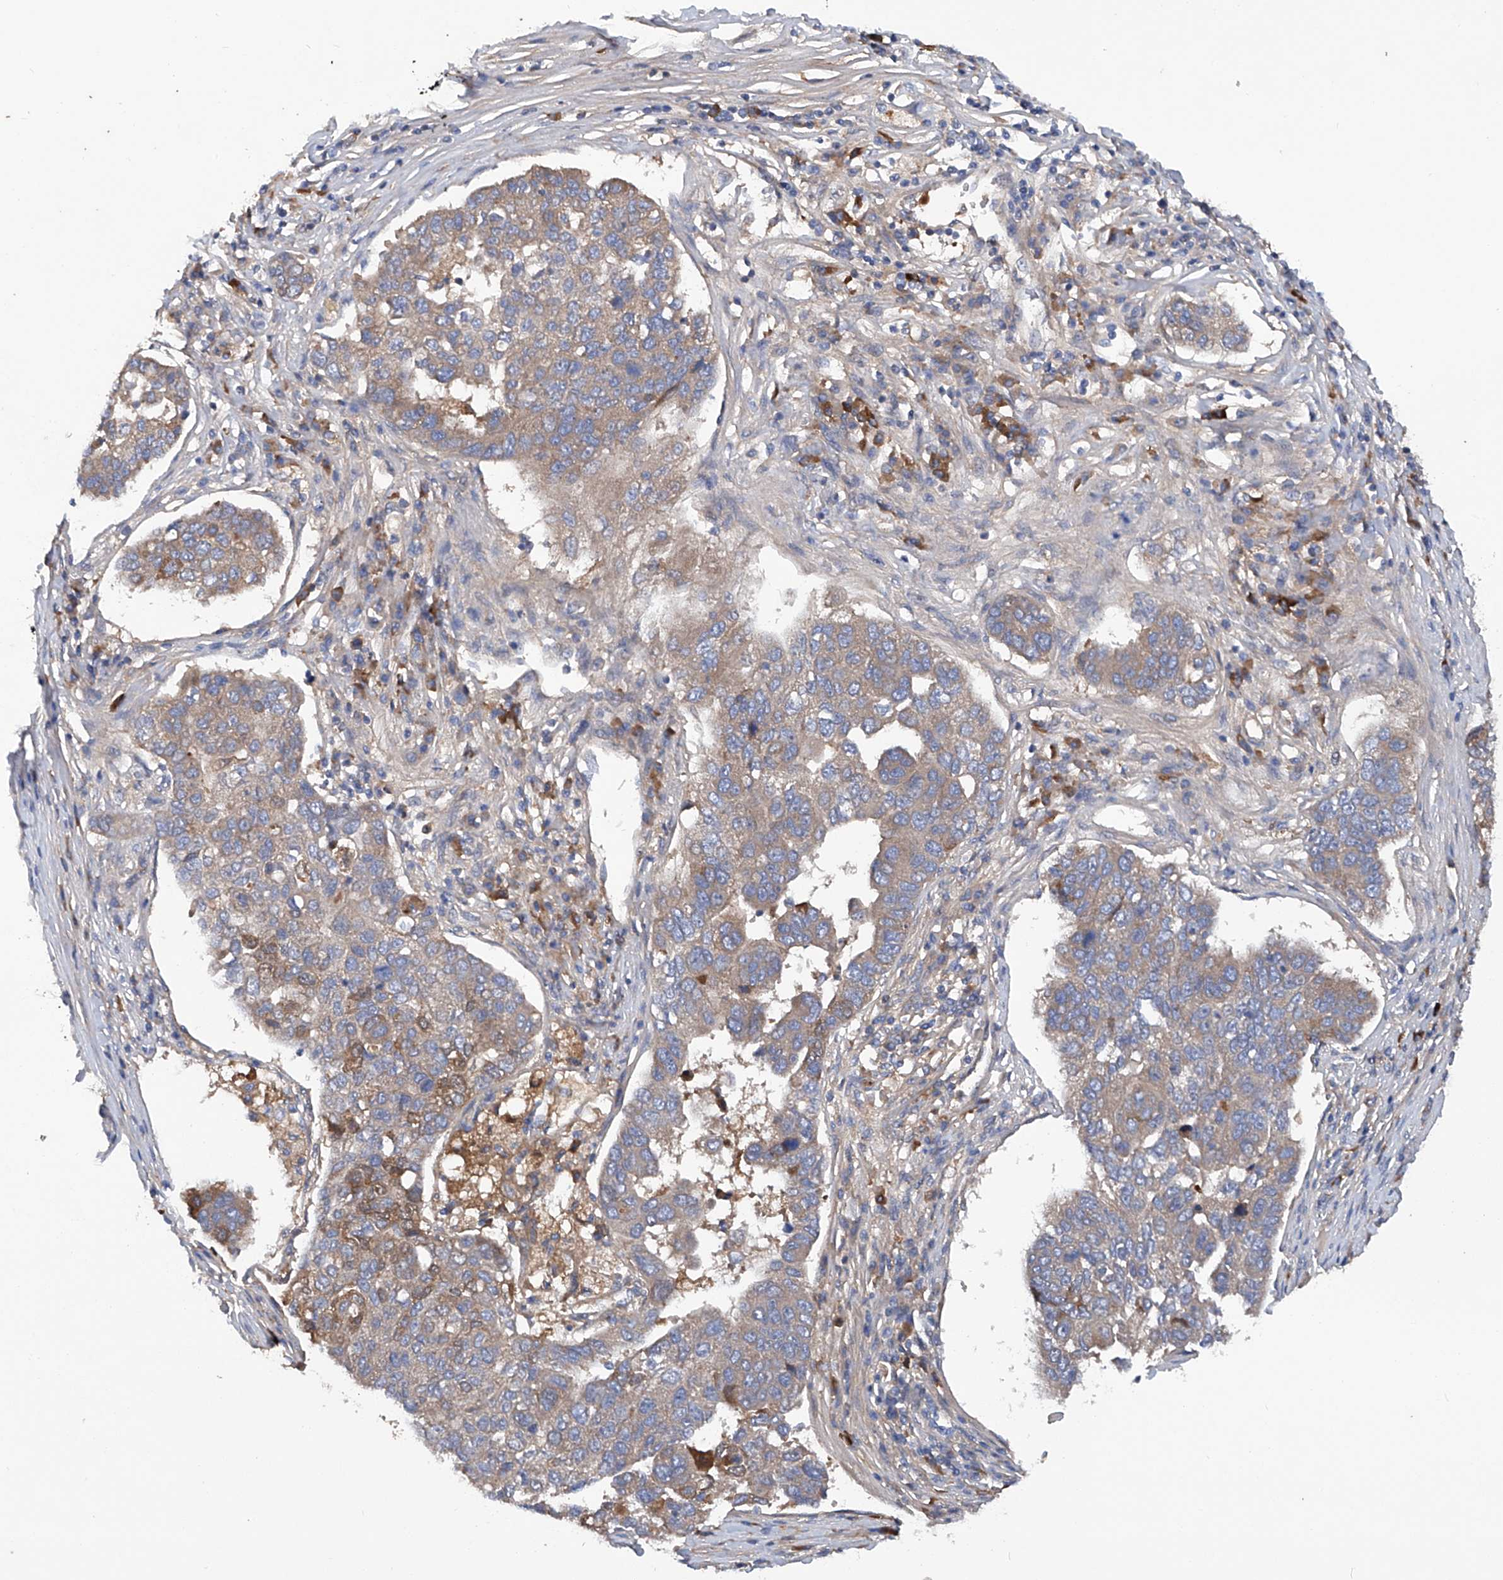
{"staining": {"intensity": "moderate", "quantity": "<25%", "location": "cytoplasmic/membranous"}, "tissue": "pancreatic cancer", "cell_type": "Tumor cells", "image_type": "cancer", "snomed": [{"axis": "morphology", "description": "Adenocarcinoma, NOS"}, {"axis": "topography", "description": "Pancreas"}], "caption": "Moderate cytoplasmic/membranous expression is appreciated in about <25% of tumor cells in pancreatic adenocarcinoma.", "gene": "ASCC3", "patient": {"sex": "female", "age": 61}}